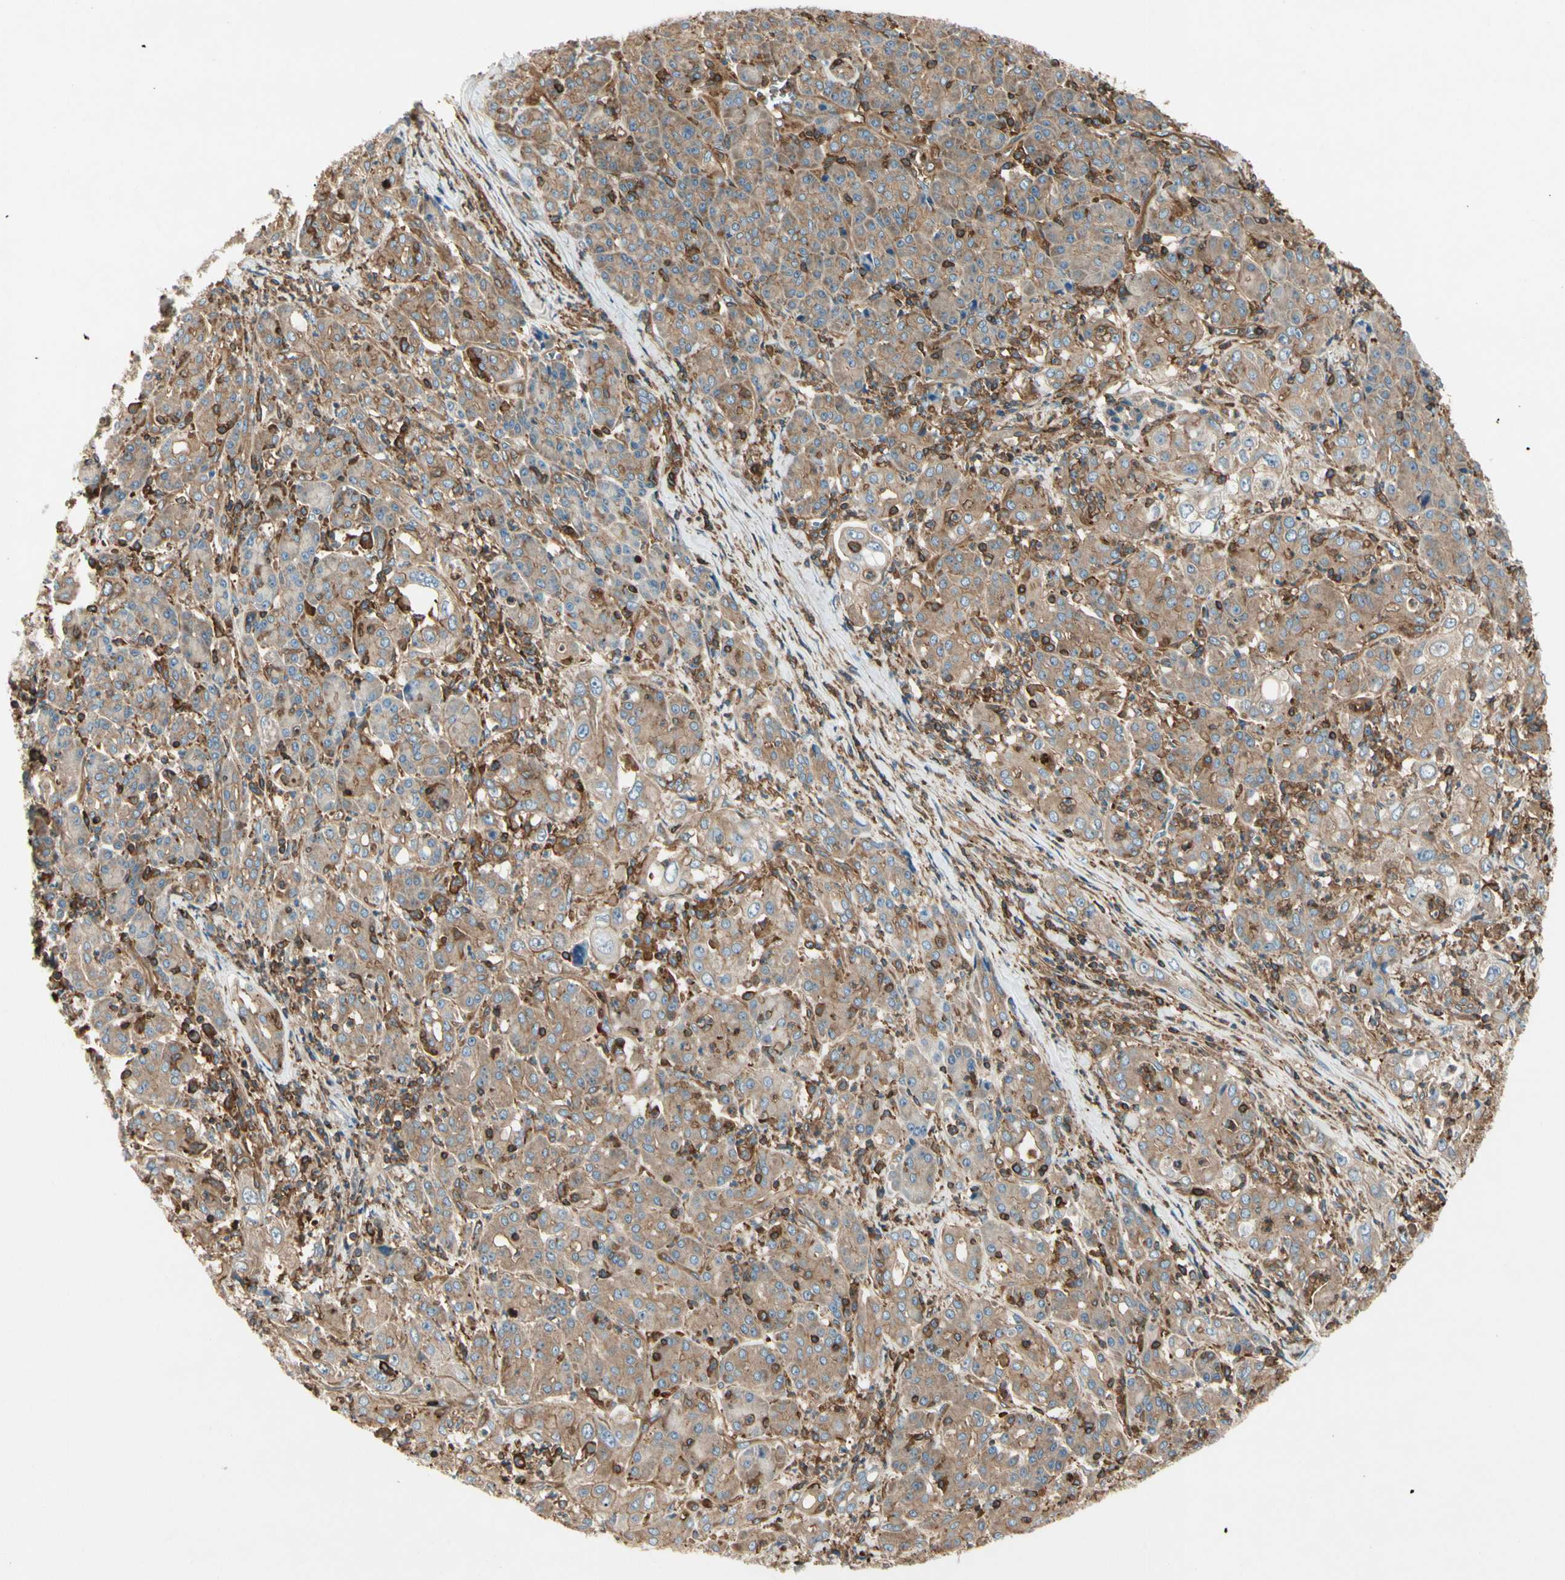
{"staining": {"intensity": "moderate", "quantity": ">75%", "location": "cytoplasmic/membranous"}, "tissue": "pancreatic cancer", "cell_type": "Tumor cells", "image_type": "cancer", "snomed": [{"axis": "morphology", "description": "Adenocarcinoma, NOS"}, {"axis": "topography", "description": "Pancreas"}], "caption": "DAB immunohistochemical staining of adenocarcinoma (pancreatic) demonstrates moderate cytoplasmic/membranous protein expression in approximately >75% of tumor cells. The protein is shown in brown color, while the nuclei are stained blue.", "gene": "ARPC2", "patient": {"sex": "male", "age": 70}}